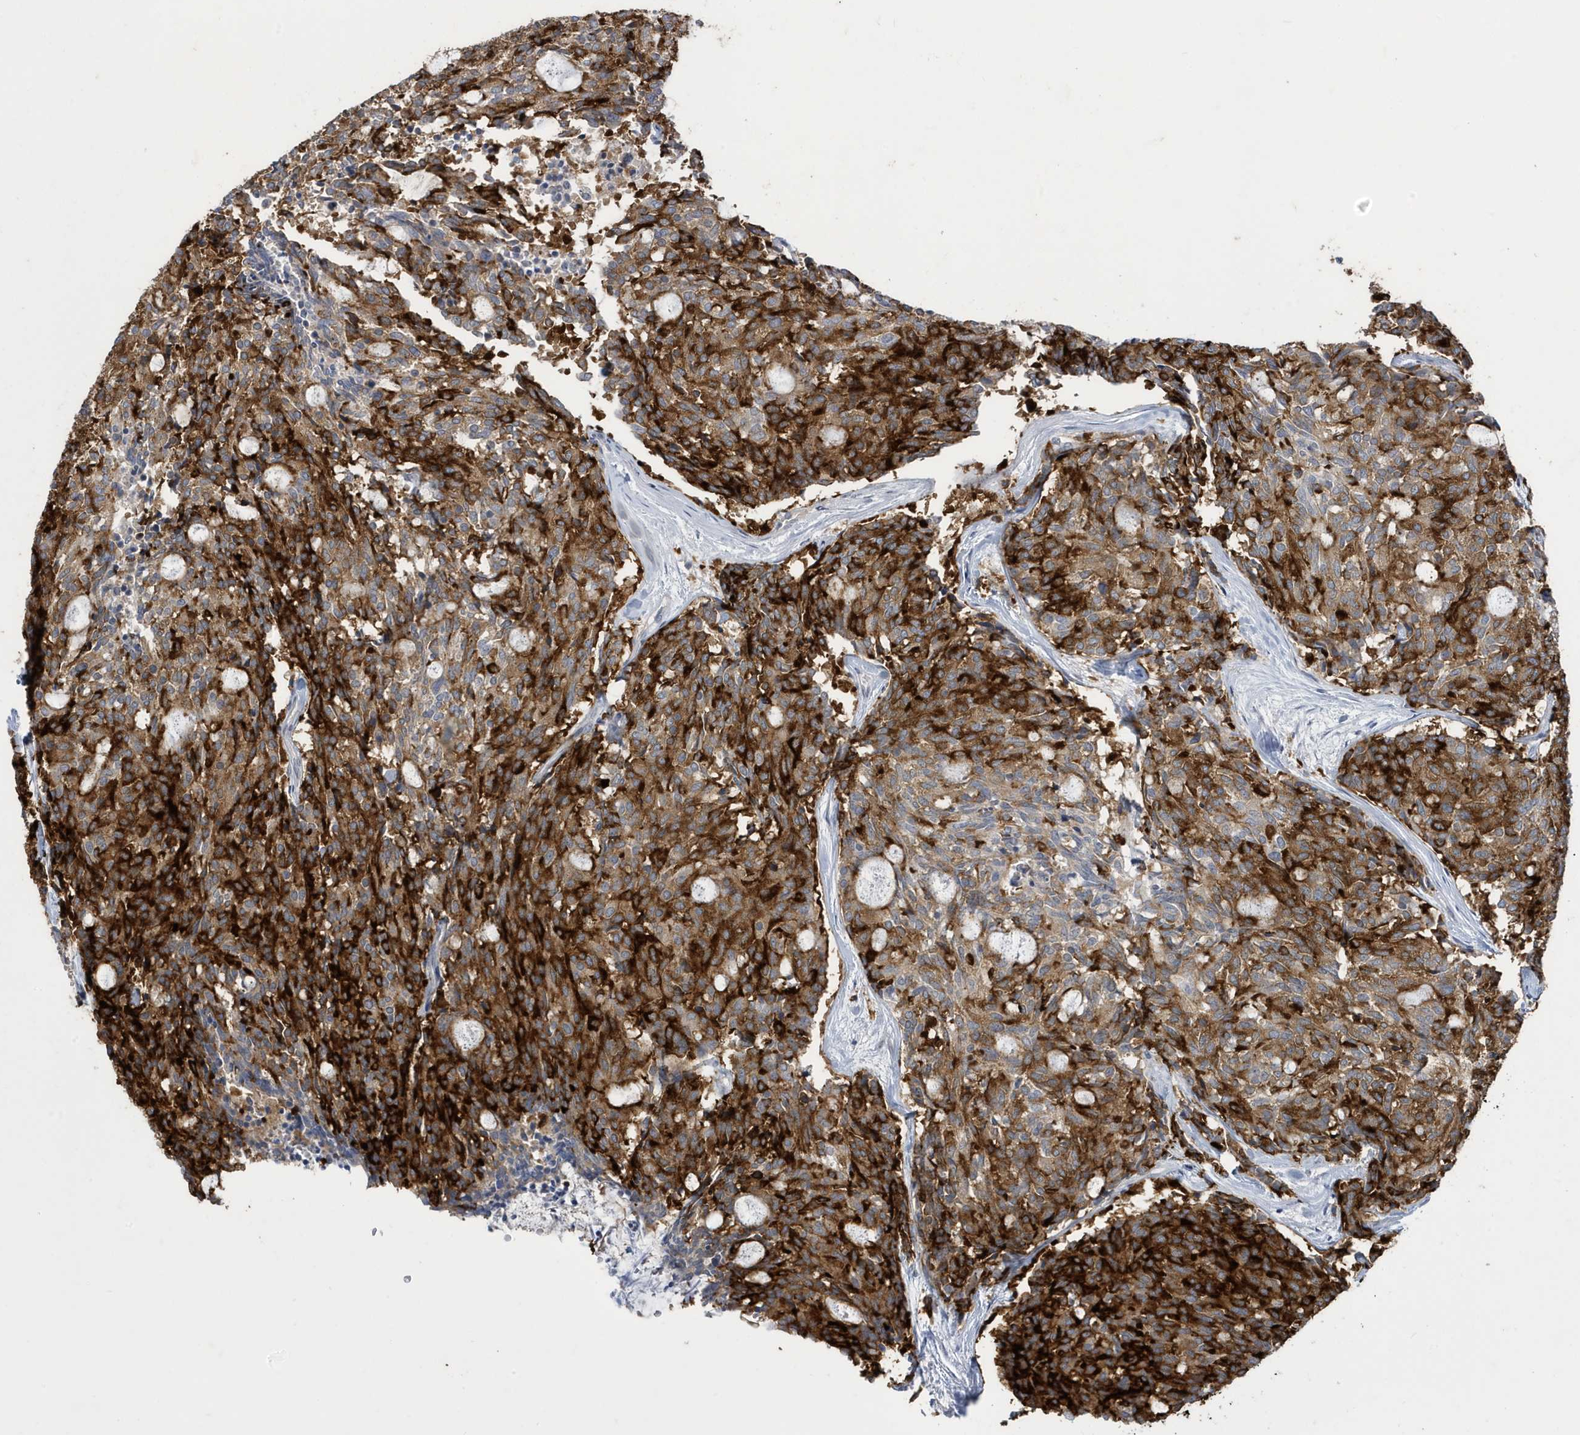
{"staining": {"intensity": "strong", "quantity": "25%-75%", "location": "cytoplasmic/membranous"}, "tissue": "carcinoid", "cell_type": "Tumor cells", "image_type": "cancer", "snomed": [{"axis": "morphology", "description": "Carcinoid, malignant, NOS"}, {"axis": "topography", "description": "Pancreas"}], "caption": "Human carcinoid (malignant) stained with a protein marker shows strong staining in tumor cells.", "gene": "ZNF654", "patient": {"sex": "female", "age": 54}}